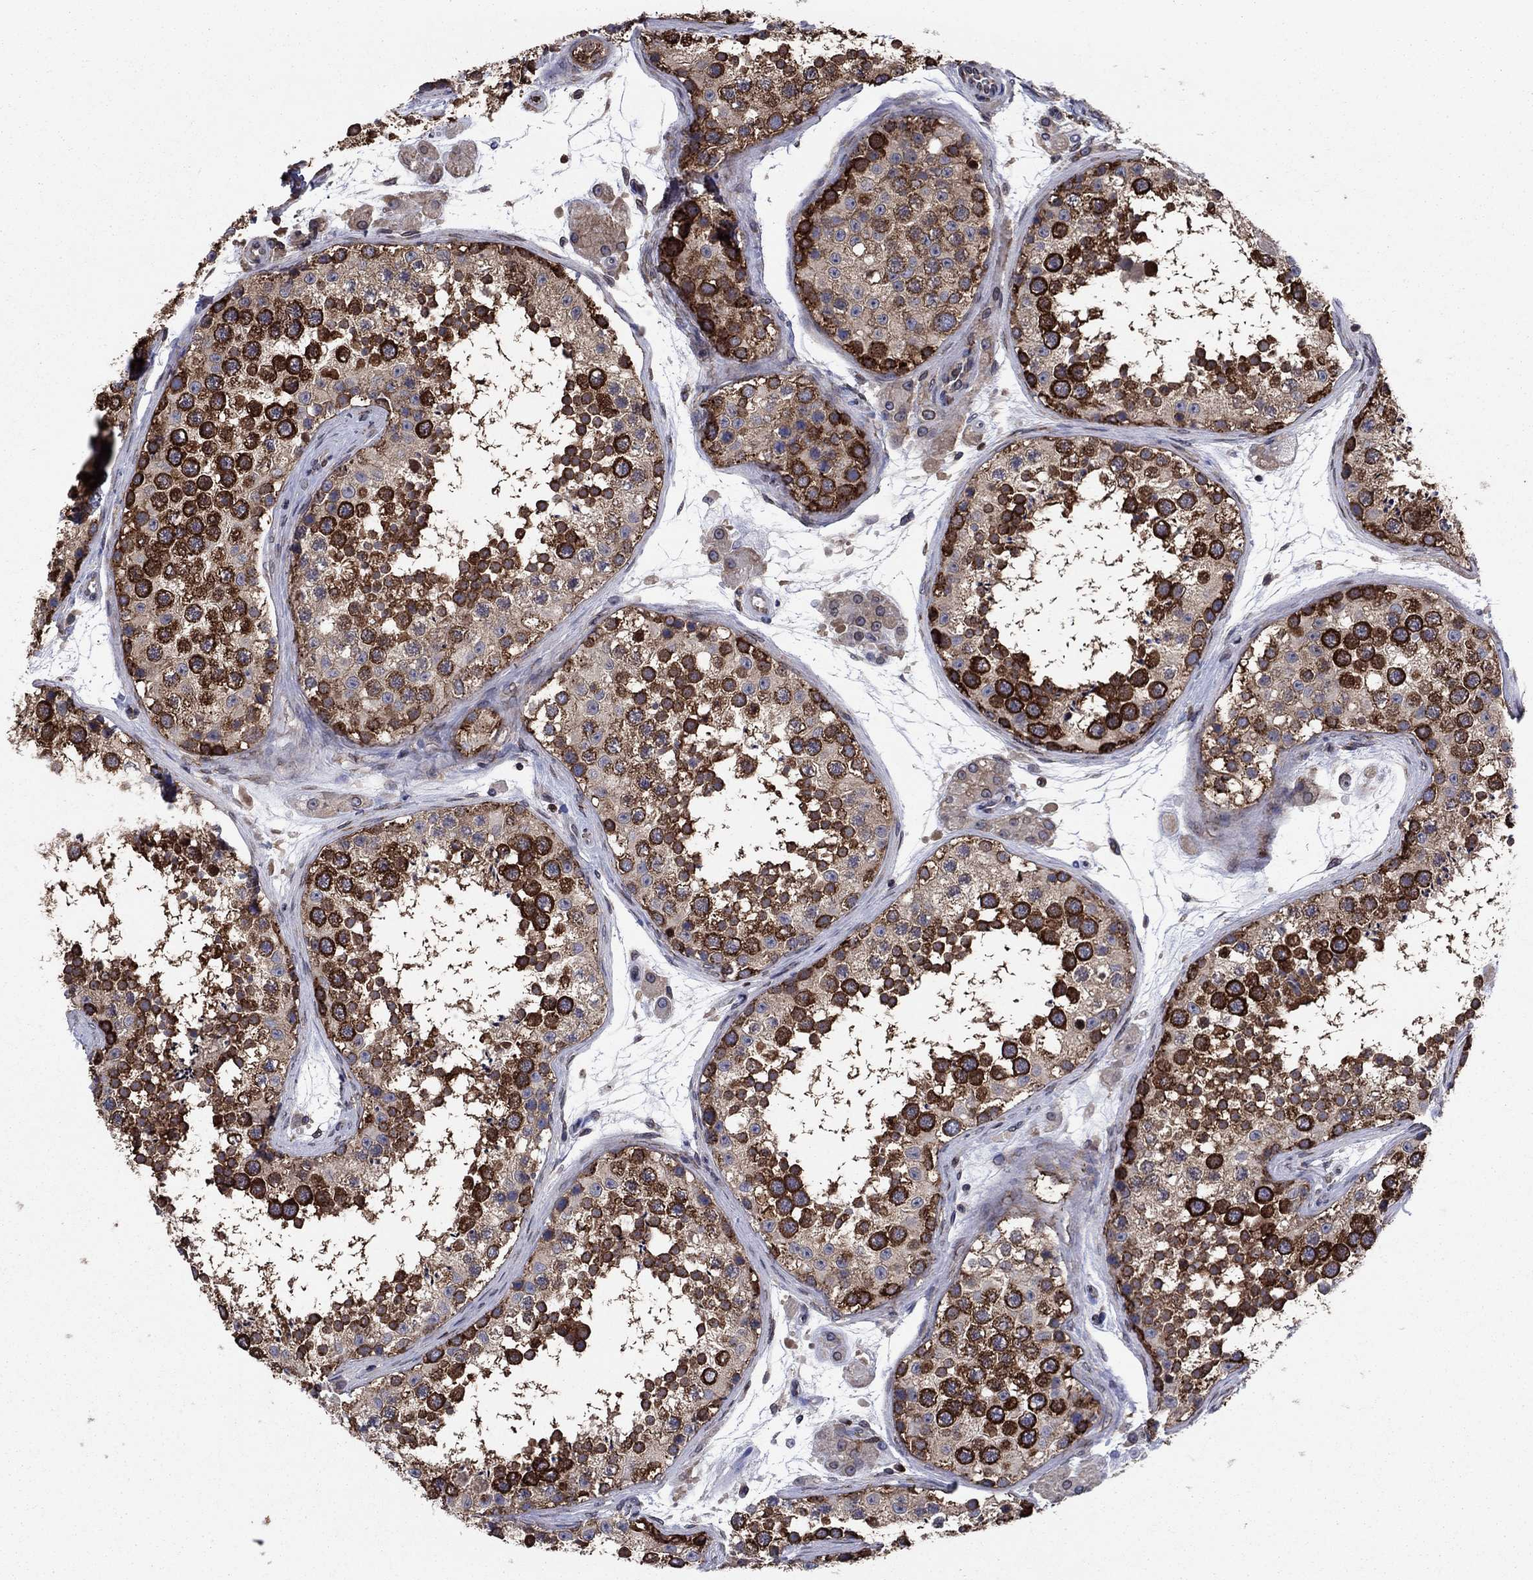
{"staining": {"intensity": "strong", "quantity": ">75%", "location": "cytoplasmic/membranous"}, "tissue": "testis", "cell_type": "Cells in seminiferous ducts", "image_type": "normal", "snomed": [{"axis": "morphology", "description": "Normal tissue, NOS"}, {"axis": "topography", "description": "Testis"}], "caption": "Human testis stained for a protein (brown) exhibits strong cytoplasmic/membranous positive positivity in approximately >75% of cells in seminiferous ducts.", "gene": "YBX1", "patient": {"sex": "male", "age": 41}}